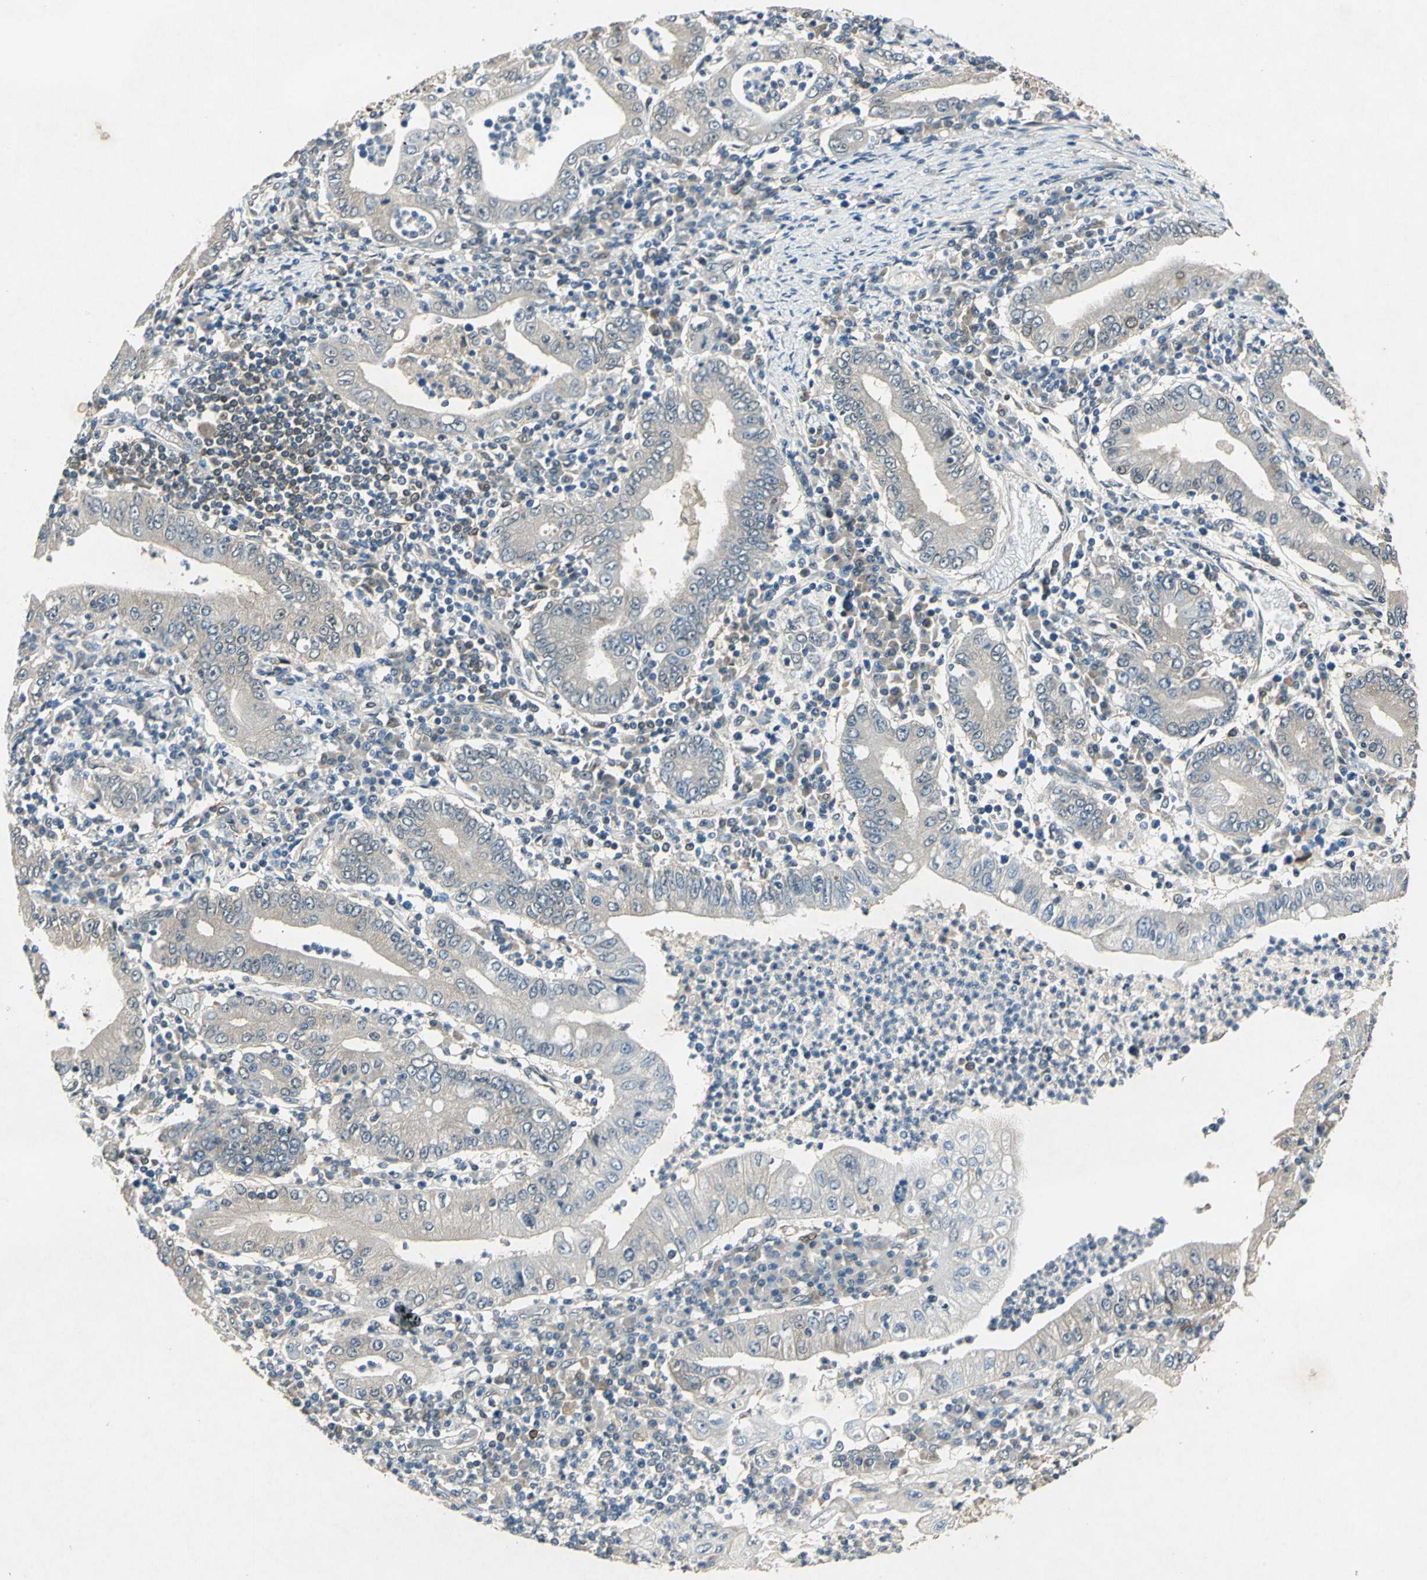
{"staining": {"intensity": "weak", "quantity": "25%-75%", "location": "cytoplasmic/membranous"}, "tissue": "stomach cancer", "cell_type": "Tumor cells", "image_type": "cancer", "snomed": [{"axis": "morphology", "description": "Normal tissue, NOS"}, {"axis": "morphology", "description": "Adenocarcinoma, NOS"}, {"axis": "topography", "description": "Esophagus"}, {"axis": "topography", "description": "Stomach, upper"}, {"axis": "topography", "description": "Peripheral nerve tissue"}], "caption": "The photomicrograph demonstrates a brown stain indicating the presence of a protein in the cytoplasmic/membranous of tumor cells in adenocarcinoma (stomach). The staining was performed using DAB (3,3'-diaminobenzidine), with brown indicating positive protein expression. Nuclei are stained blue with hematoxylin.", "gene": "RRM2B", "patient": {"sex": "male", "age": 62}}